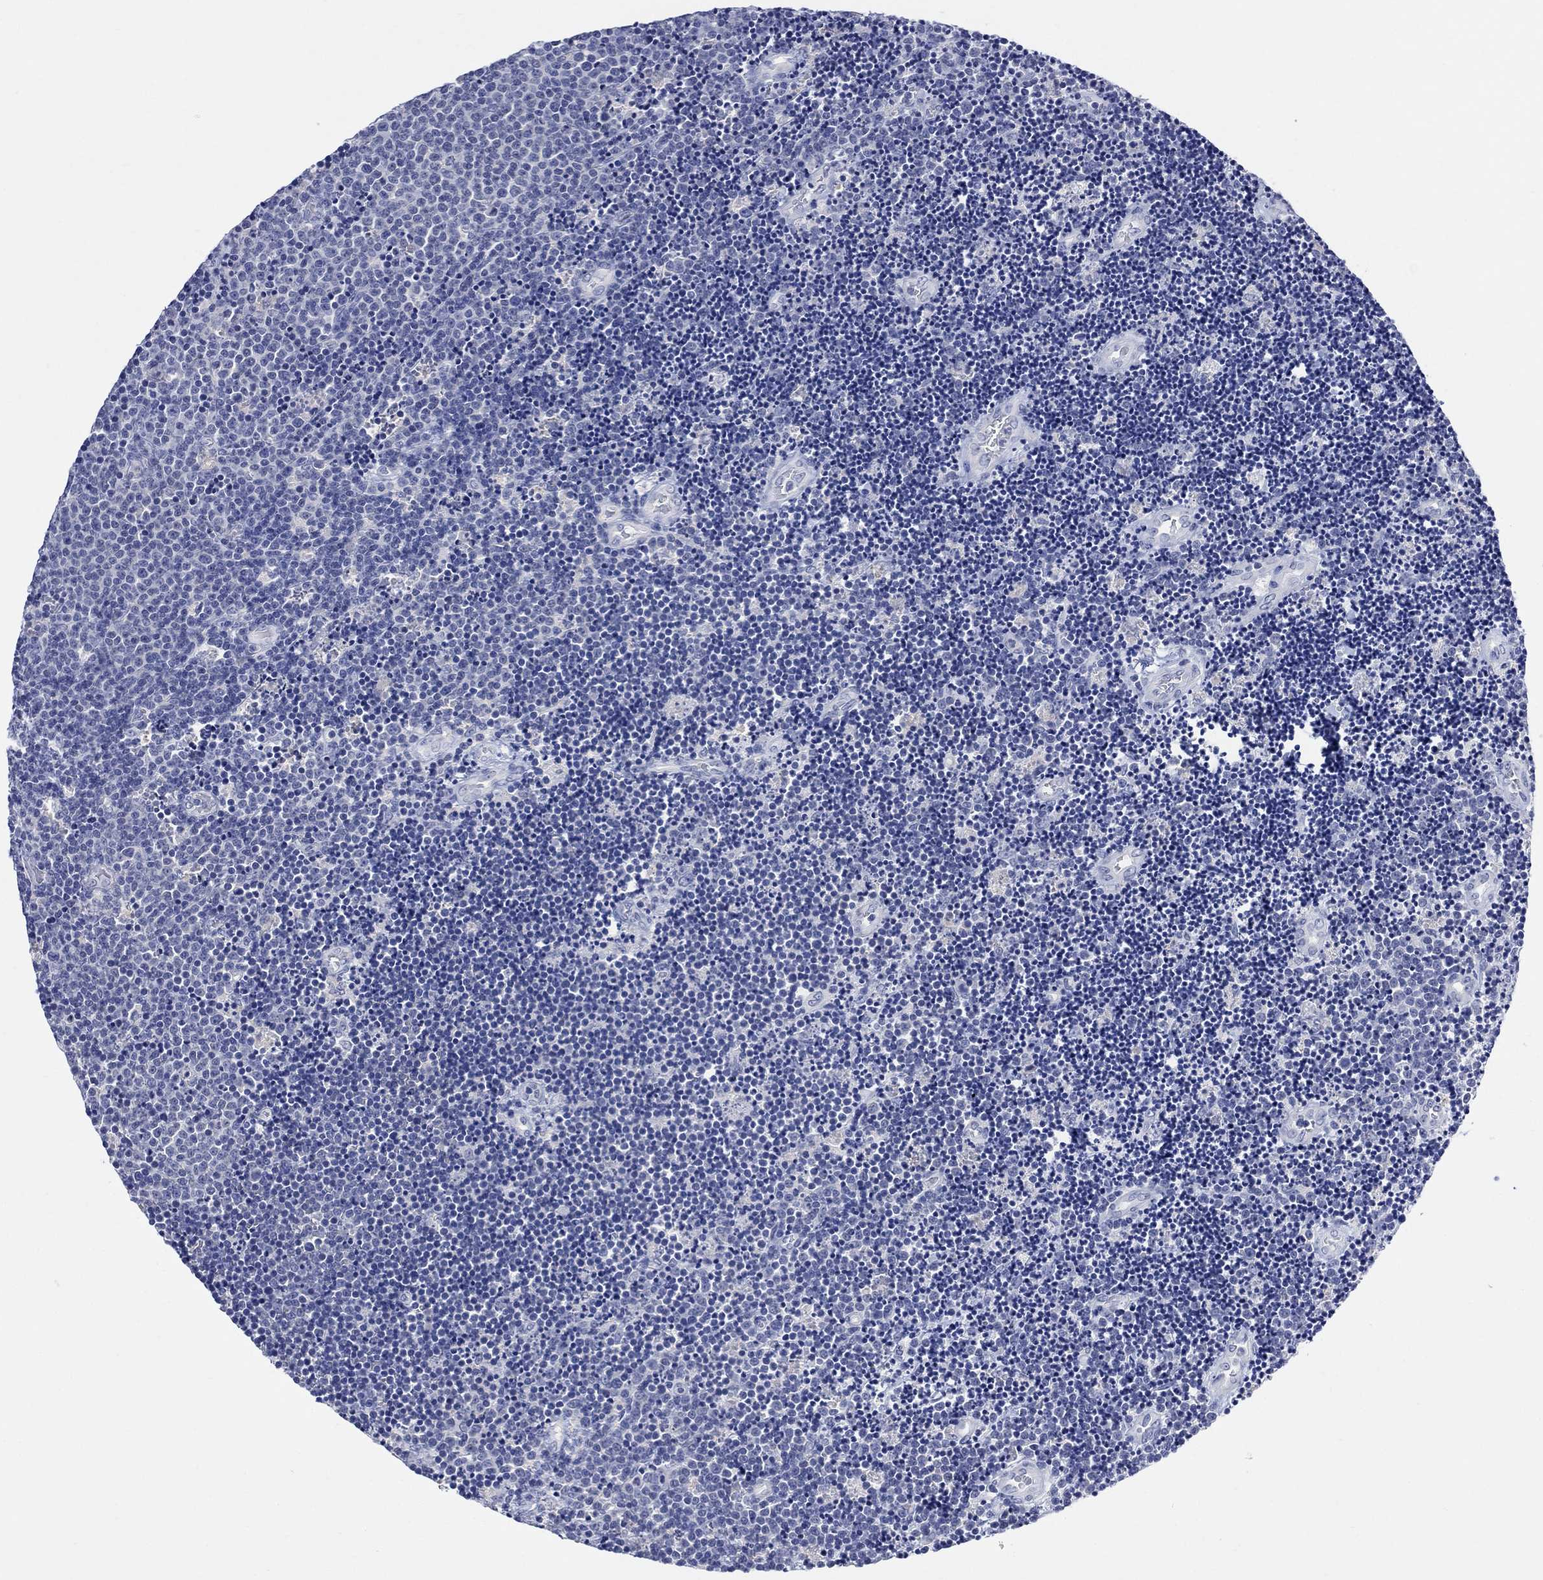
{"staining": {"intensity": "negative", "quantity": "none", "location": "none"}, "tissue": "lymphoma", "cell_type": "Tumor cells", "image_type": "cancer", "snomed": [{"axis": "morphology", "description": "Malignant lymphoma, non-Hodgkin's type, Low grade"}, {"axis": "topography", "description": "Brain"}], "caption": "IHC image of low-grade malignant lymphoma, non-Hodgkin's type stained for a protein (brown), which exhibits no expression in tumor cells. (Brightfield microscopy of DAB immunohistochemistry at high magnification).", "gene": "FBP2", "patient": {"sex": "female", "age": 66}}